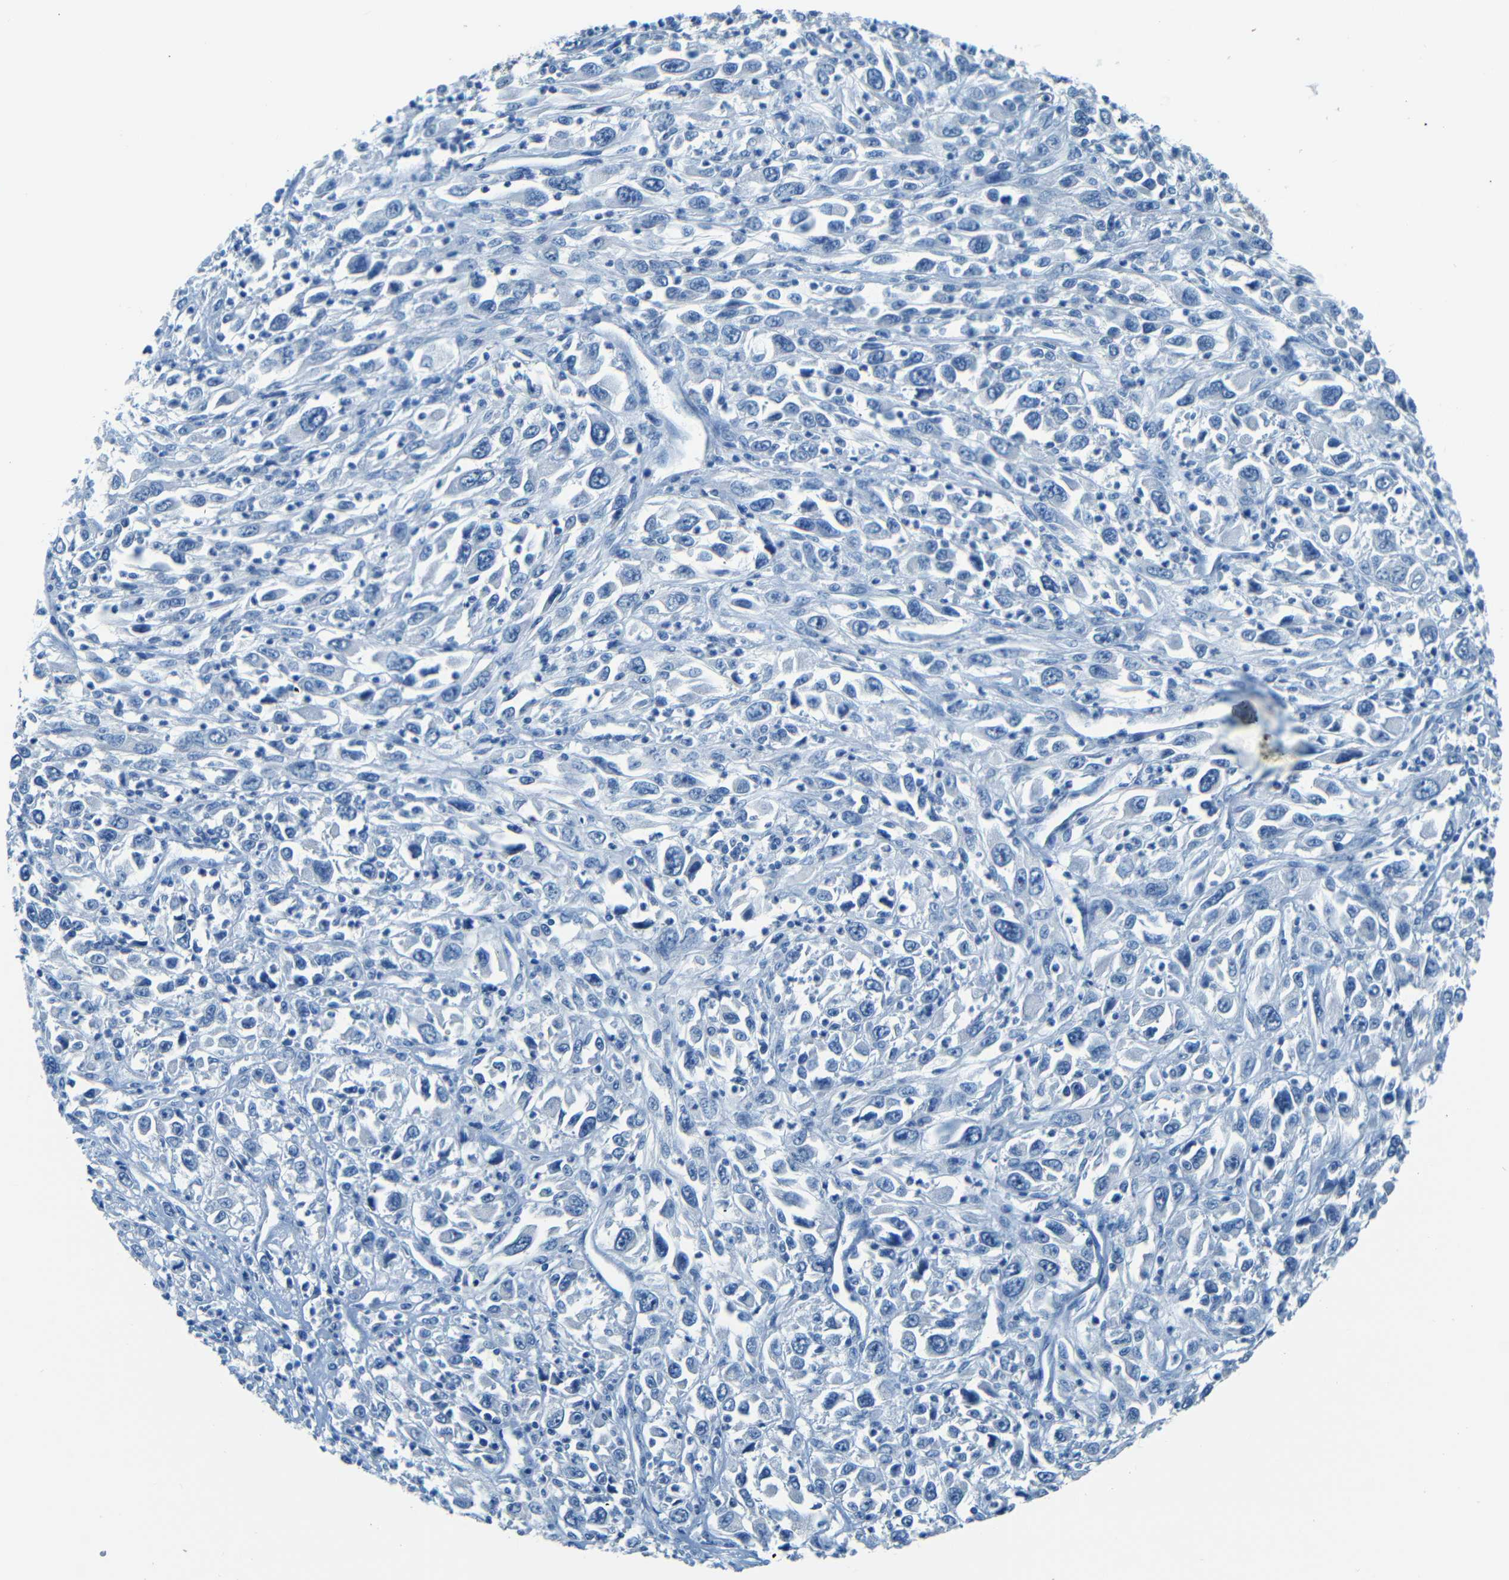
{"staining": {"intensity": "negative", "quantity": "none", "location": "none"}, "tissue": "melanoma", "cell_type": "Tumor cells", "image_type": "cancer", "snomed": [{"axis": "morphology", "description": "Malignant melanoma, Metastatic site"}, {"axis": "topography", "description": "Skin"}], "caption": "Immunohistochemical staining of malignant melanoma (metastatic site) shows no significant positivity in tumor cells.", "gene": "ZMAT1", "patient": {"sex": "female", "age": 56}}